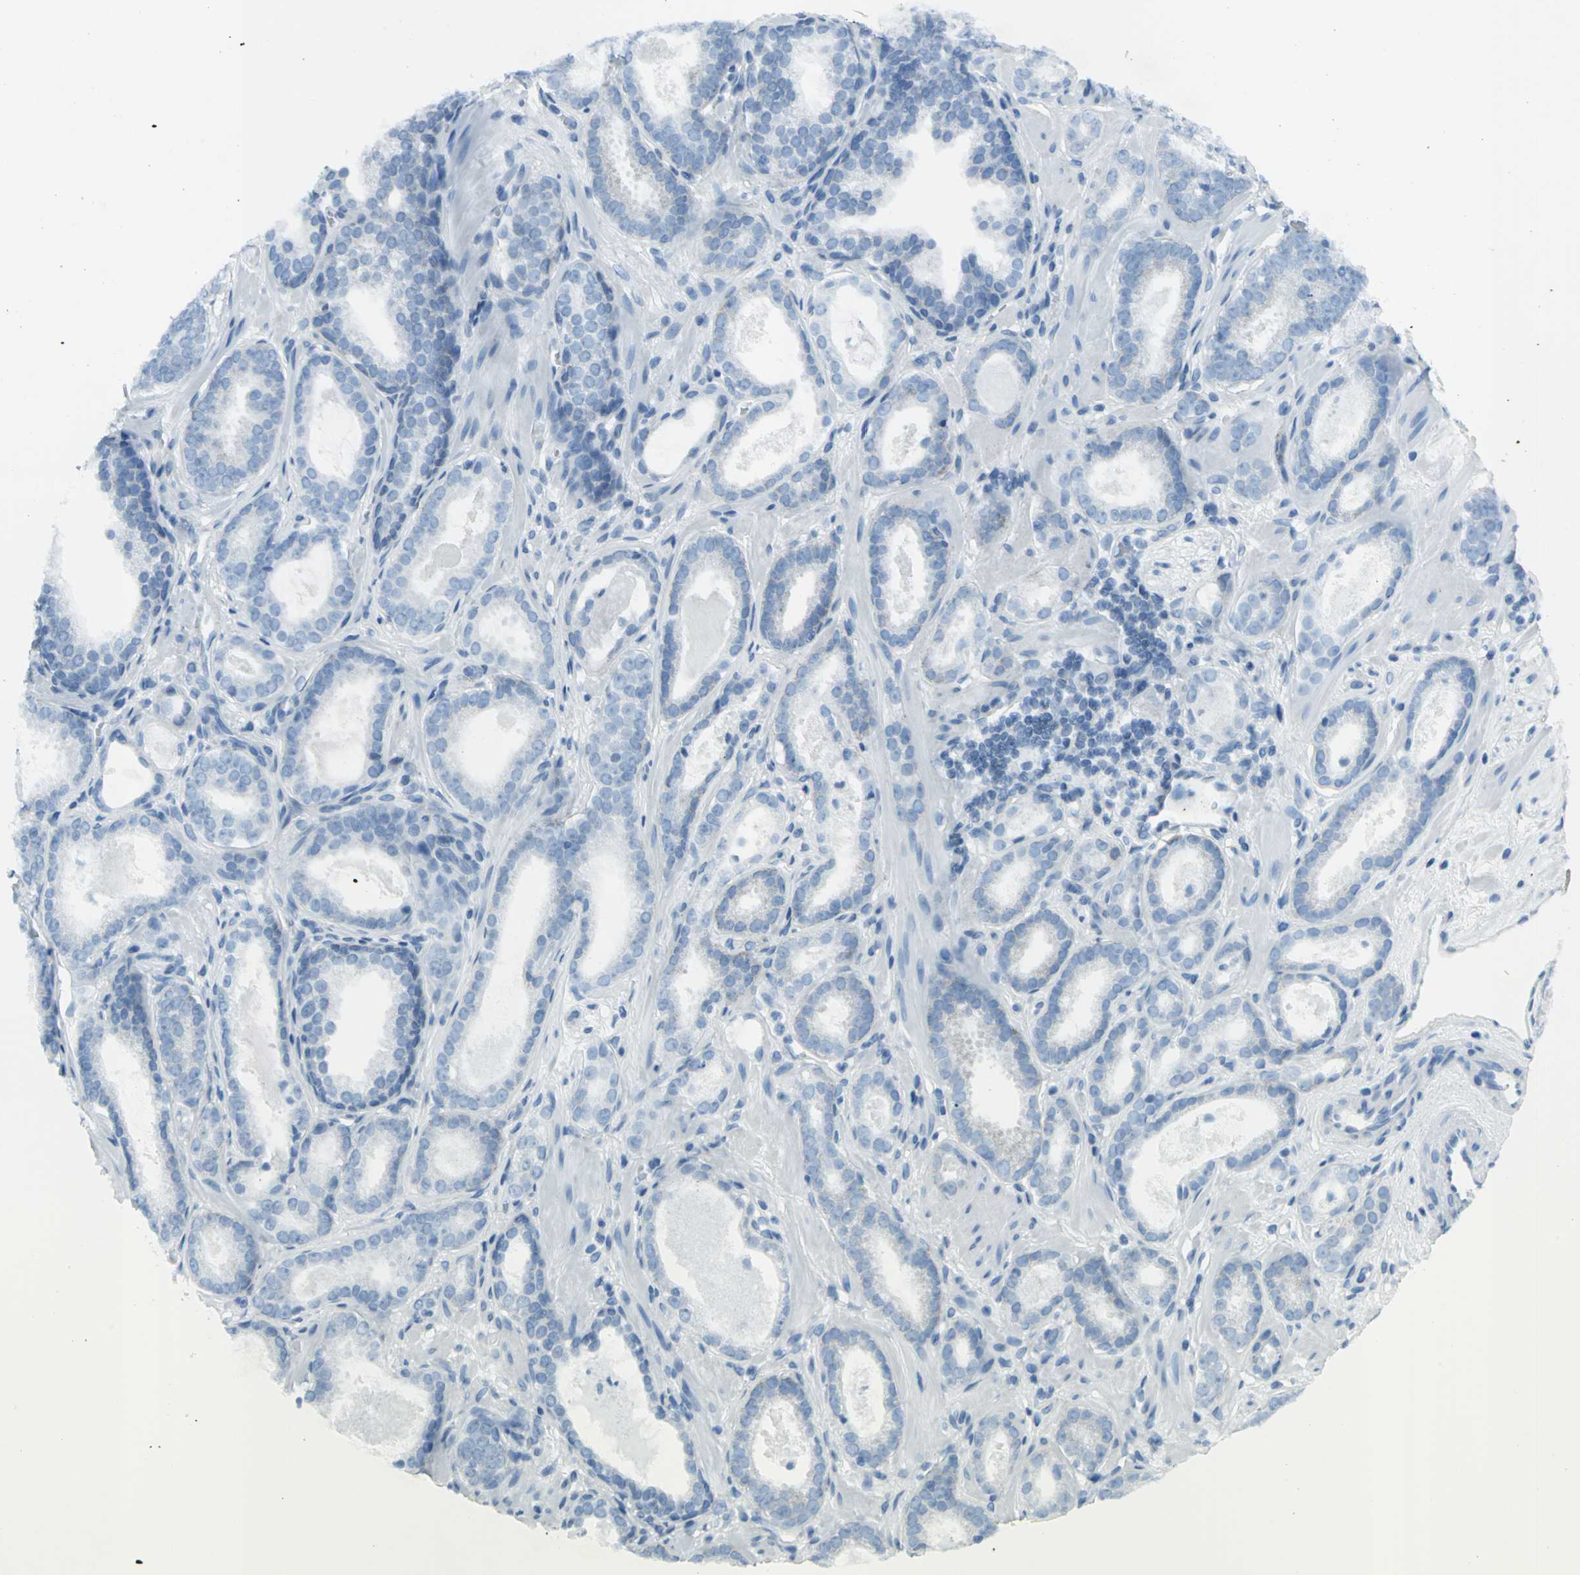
{"staining": {"intensity": "negative", "quantity": "none", "location": "none"}, "tissue": "prostate cancer", "cell_type": "Tumor cells", "image_type": "cancer", "snomed": [{"axis": "morphology", "description": "Adenocarcinoma, Low grade"}, {"axis": "topography", "description": "Prostate"}], "caption": "A high-resolution photomicrograph shows IHC staining of prostate low-grade adenocarcinoma, which exhibits no significant staining in tumor cells.", "gene": "DNAI2", "patient": {"sex": "male", "age": 57}}